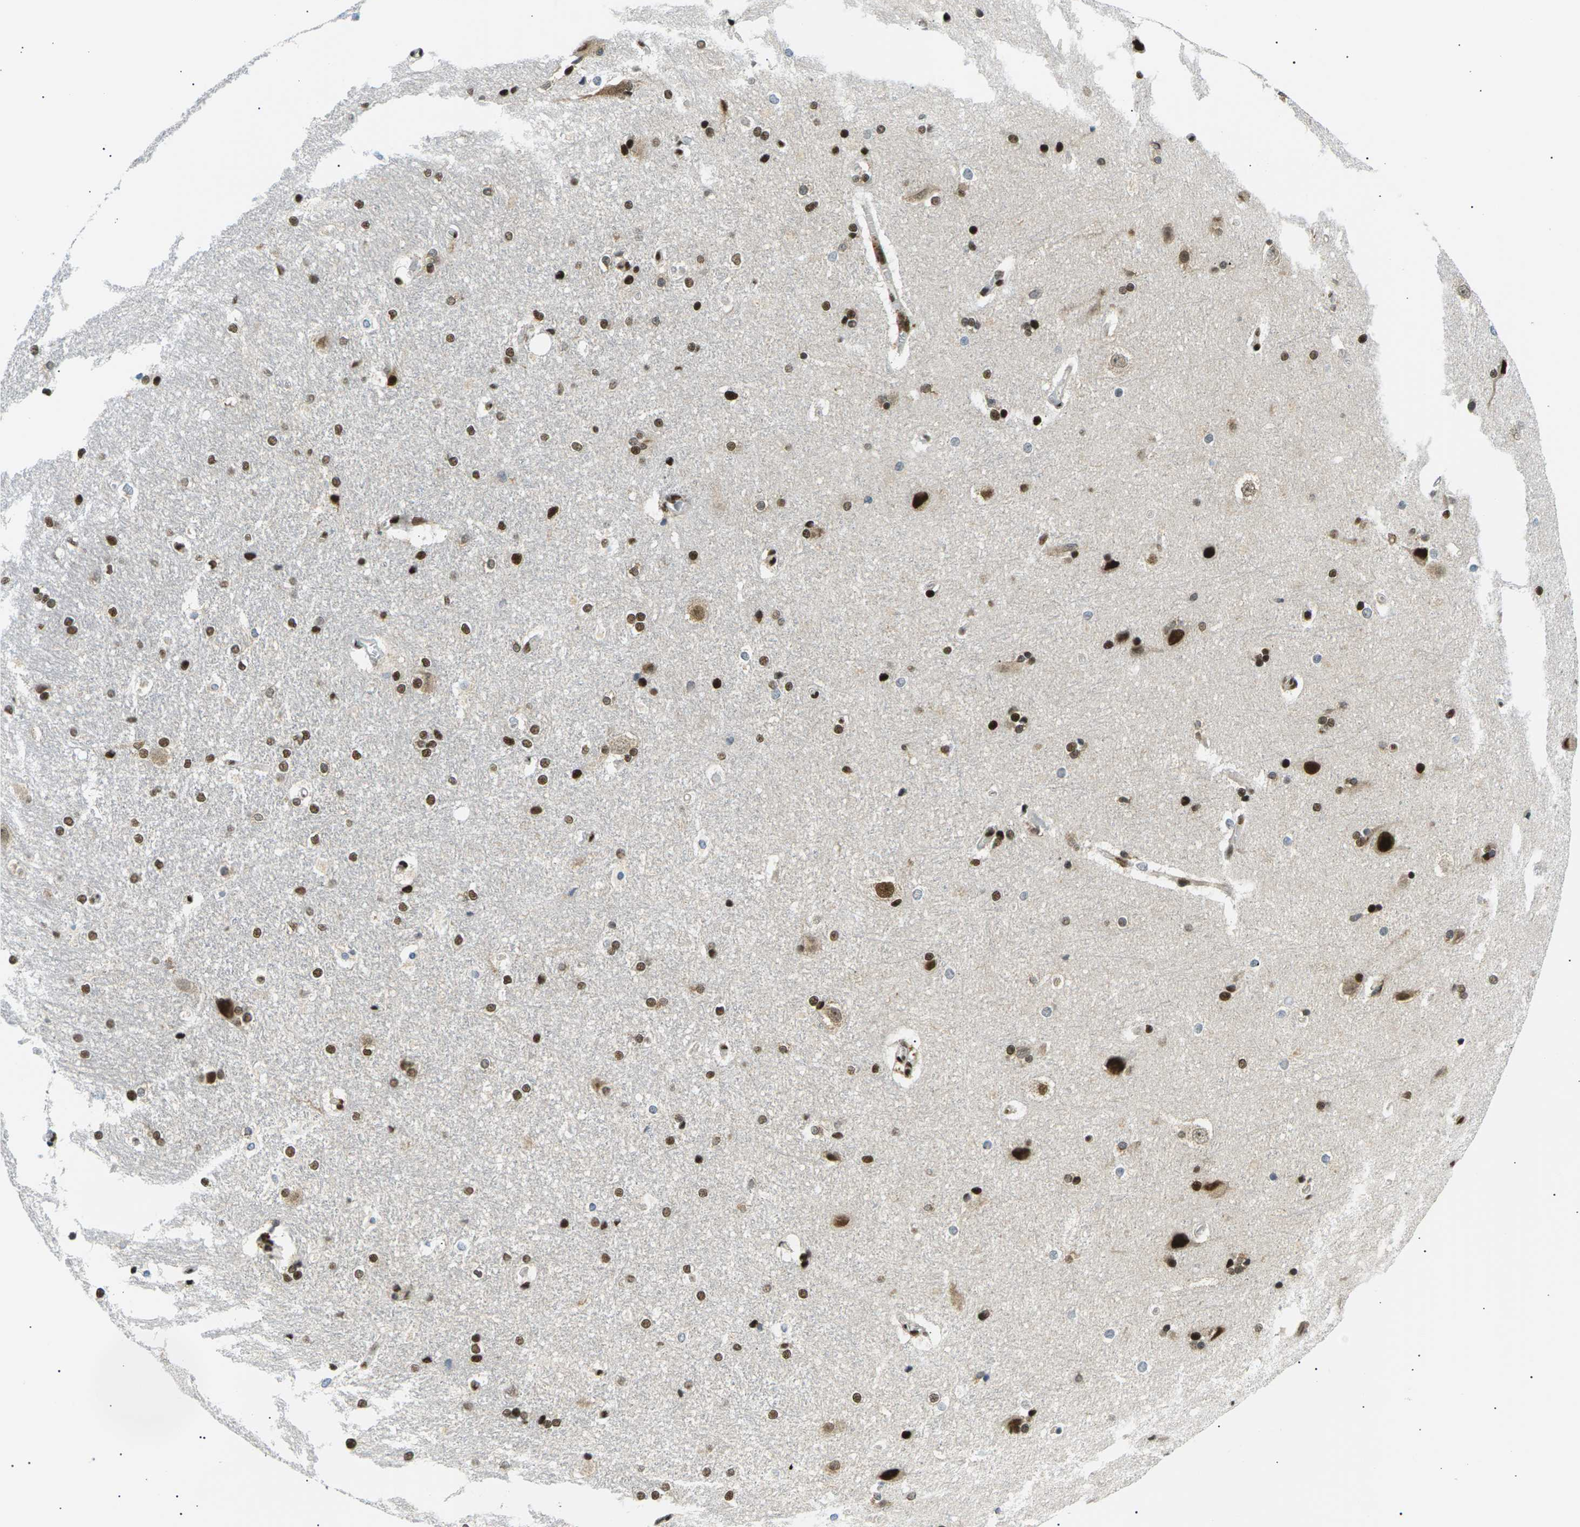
{"staining": {"intensity": "strong", "quantity": "25%-75%", "location": "nuclear"}, "tissue": "hippocampus", "cell_type": "Glial cells", "image_type": "normal", "snomed": [{"axis": "morphology", "description": "Normal tissue, NOS"}, {"axis": "topography", "description": "Hippocampus"}], "caption": "Protein positivity by IHC shows strong nuclear expression in about 25%-75% of glial cells in normal hippocampus. (DAB (3,3'-diaminobenzidine) IHC, brown staining for protein, blue staining for nuclei).", "gene": "RPA2", "patient": {"sex": "female", "age": 19}}